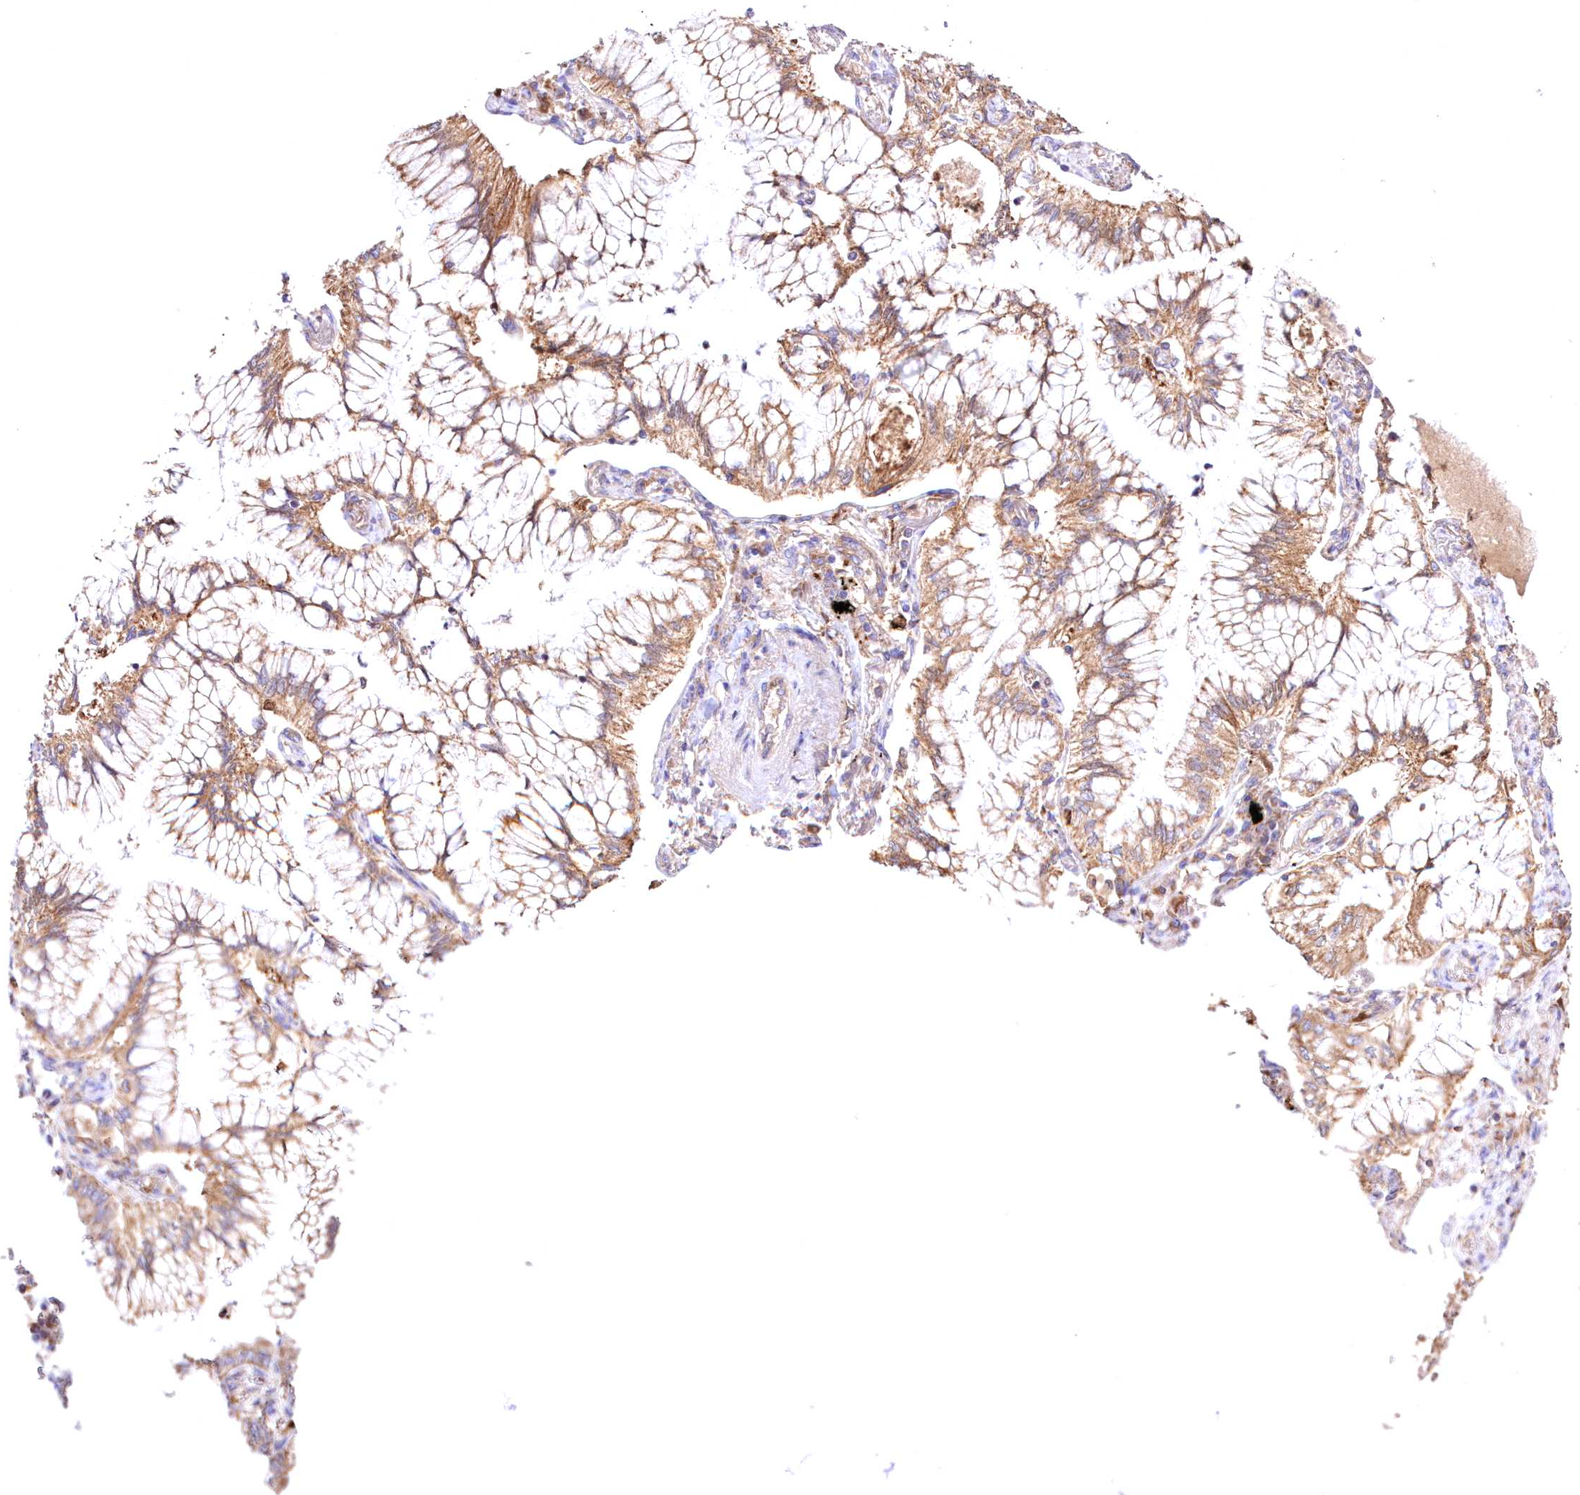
{"staining": {"intensity": "moderate", "quantity": ">75%", "location": "cytoplasmic/membranous"}, "tissue": "lung cancer", "cell_type": "Tumor cells", "image_type": "cancer", "snomed": [{"axis": "morphology", "description": "Adenocarcinoma, NOS"}, {"axis": "topography", "description": "Lung"}], "caption": "Tumor cells display moderate cytoplasmic/membranous positivity in approximately >75% of cells in lung cancer (adenocarcinoma). The protein is stained brown, and the nuclei are stained in blue (DAB IHC with brightfield microscopy, high magnification).", "gene": "FCHO2", "patient": {"sex": "female", "age": 70}}